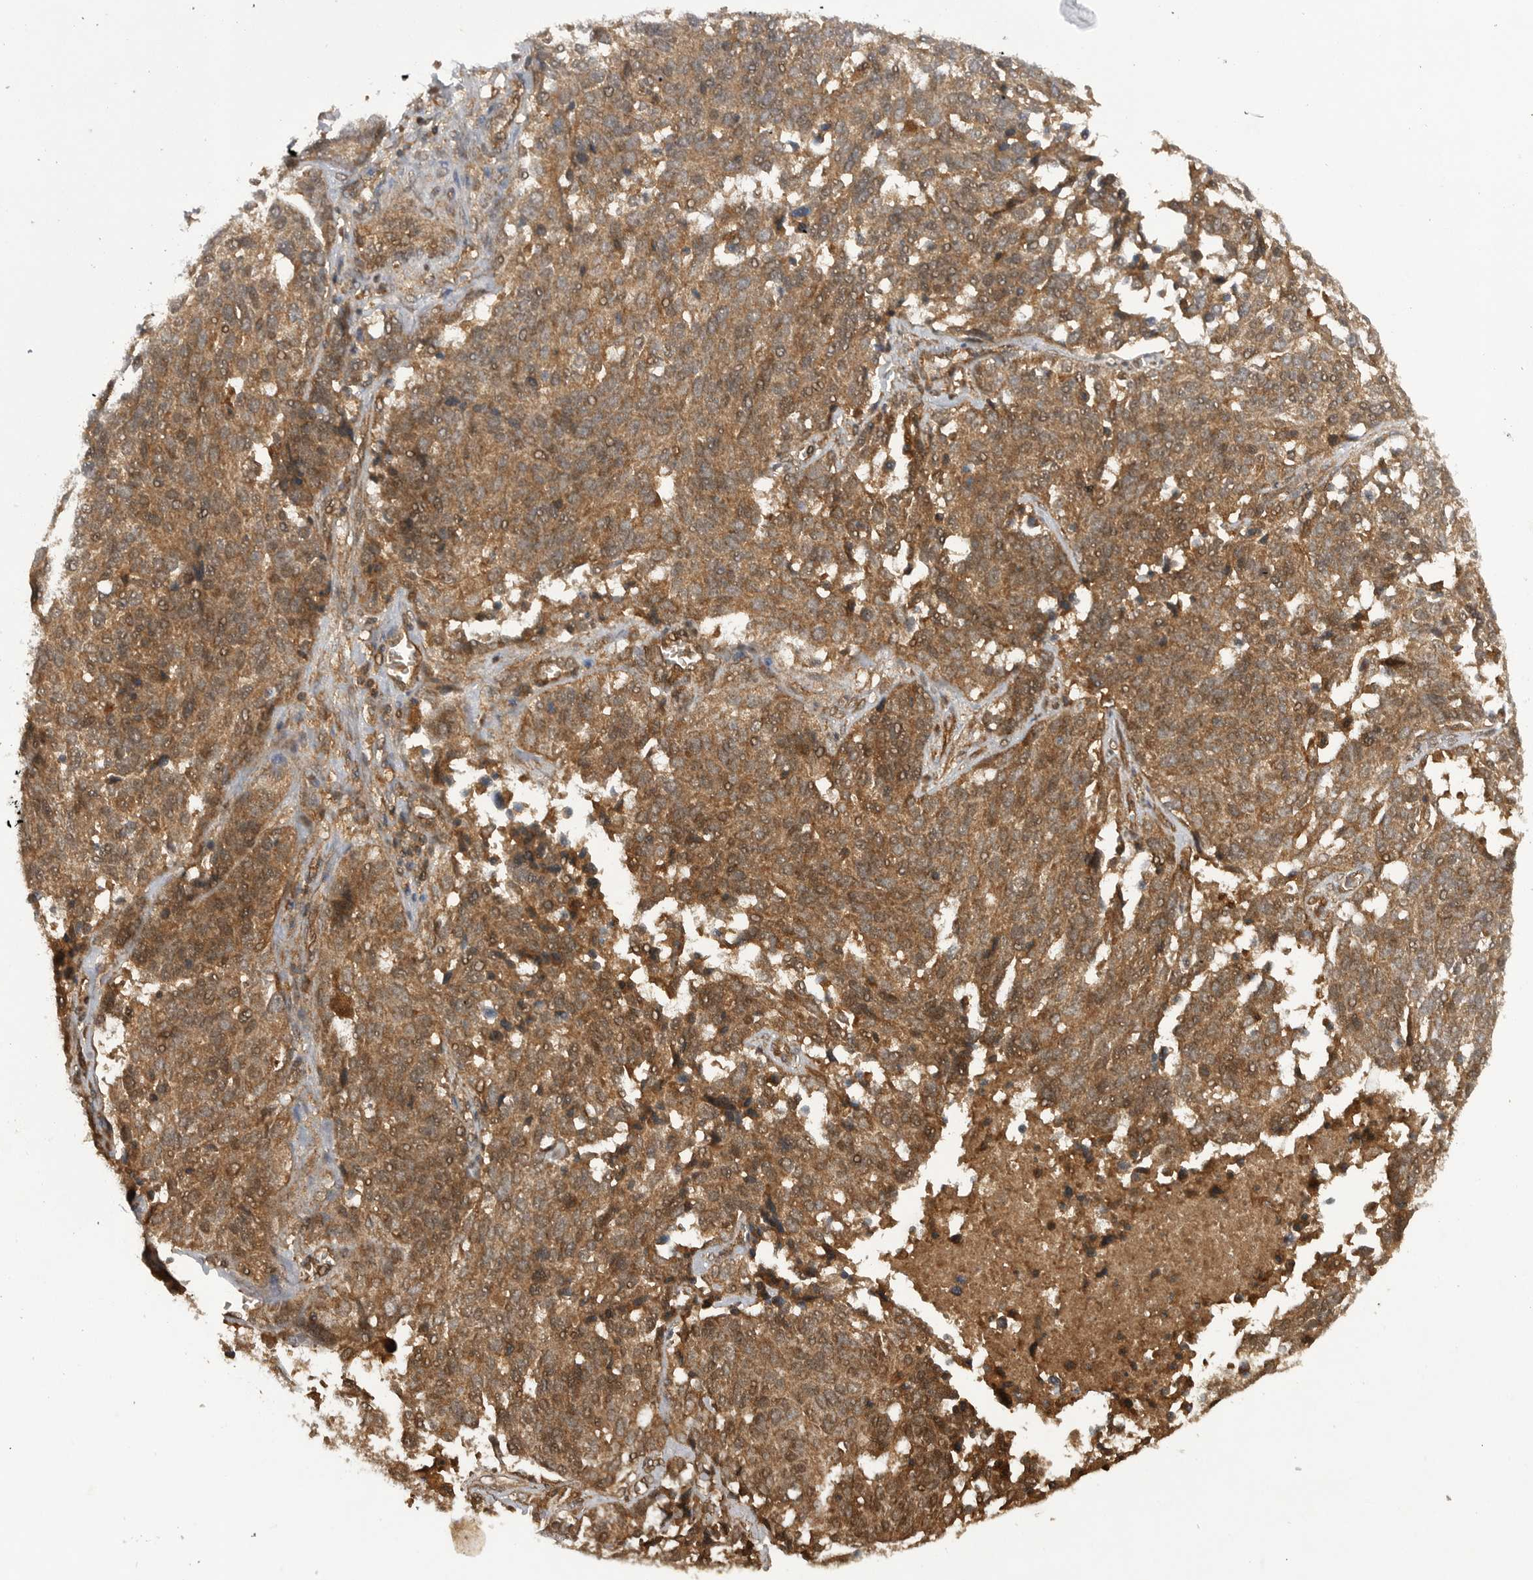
{"staining": {"intensity": "moderate", "quantity": ">75%", "location": "cytoplasmic/membranous"}, "tissue": "ovarian cancer", "cell_type": "Tumor cells", "image_type": "cancer", "snomed": [{"axis": "morphology", "description": "Cystadenocarcinoma, serous, NOS"}, {"axis": "topography", "description": "Ovary"}], "caption": "There is medium levels of moderate cytoplasmic/membranous positivity in tumor cells of ovarian serous cystadenocarcinoma, as demonstrated by immunohistochemical staining (brown color).", "gene": "PRDX4", "patient": {"sex": "female", "age": 44}}